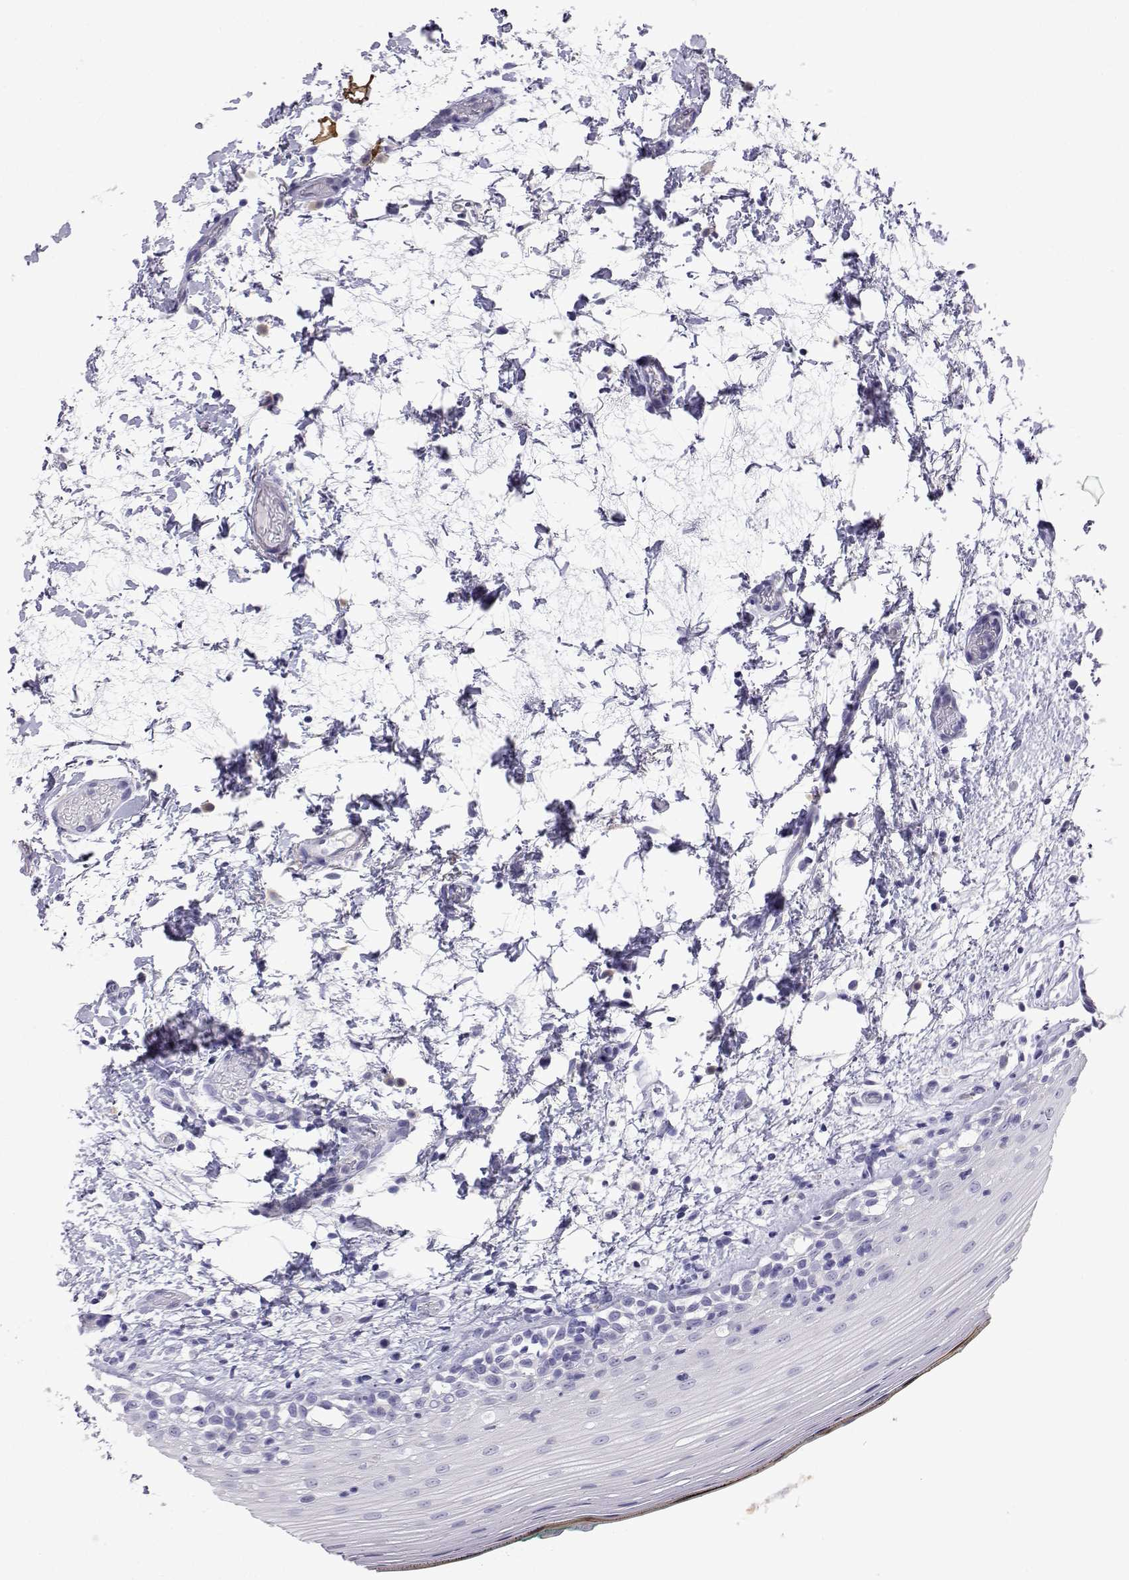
{"staining": {"intensity": "negative", "quantity": "none", "location": "none"}, "tissue": "oral mucosa", "cell_type": "Squamous epithelial cells", "image_type": "normal", "snomed": [{"axis": "morphology", "description": "Normal tissue, NOS"}, {"axis": "topography", "description": "Oral tissue"}], "caption": "Squamous epithelial cells show no significant expression in benign oral mucosa. (Brightfield microscopy of DAB immunohistochemistry at high magnification).", "gene": "PLIN4", "patient": {"sex": "female", "age": 83}}